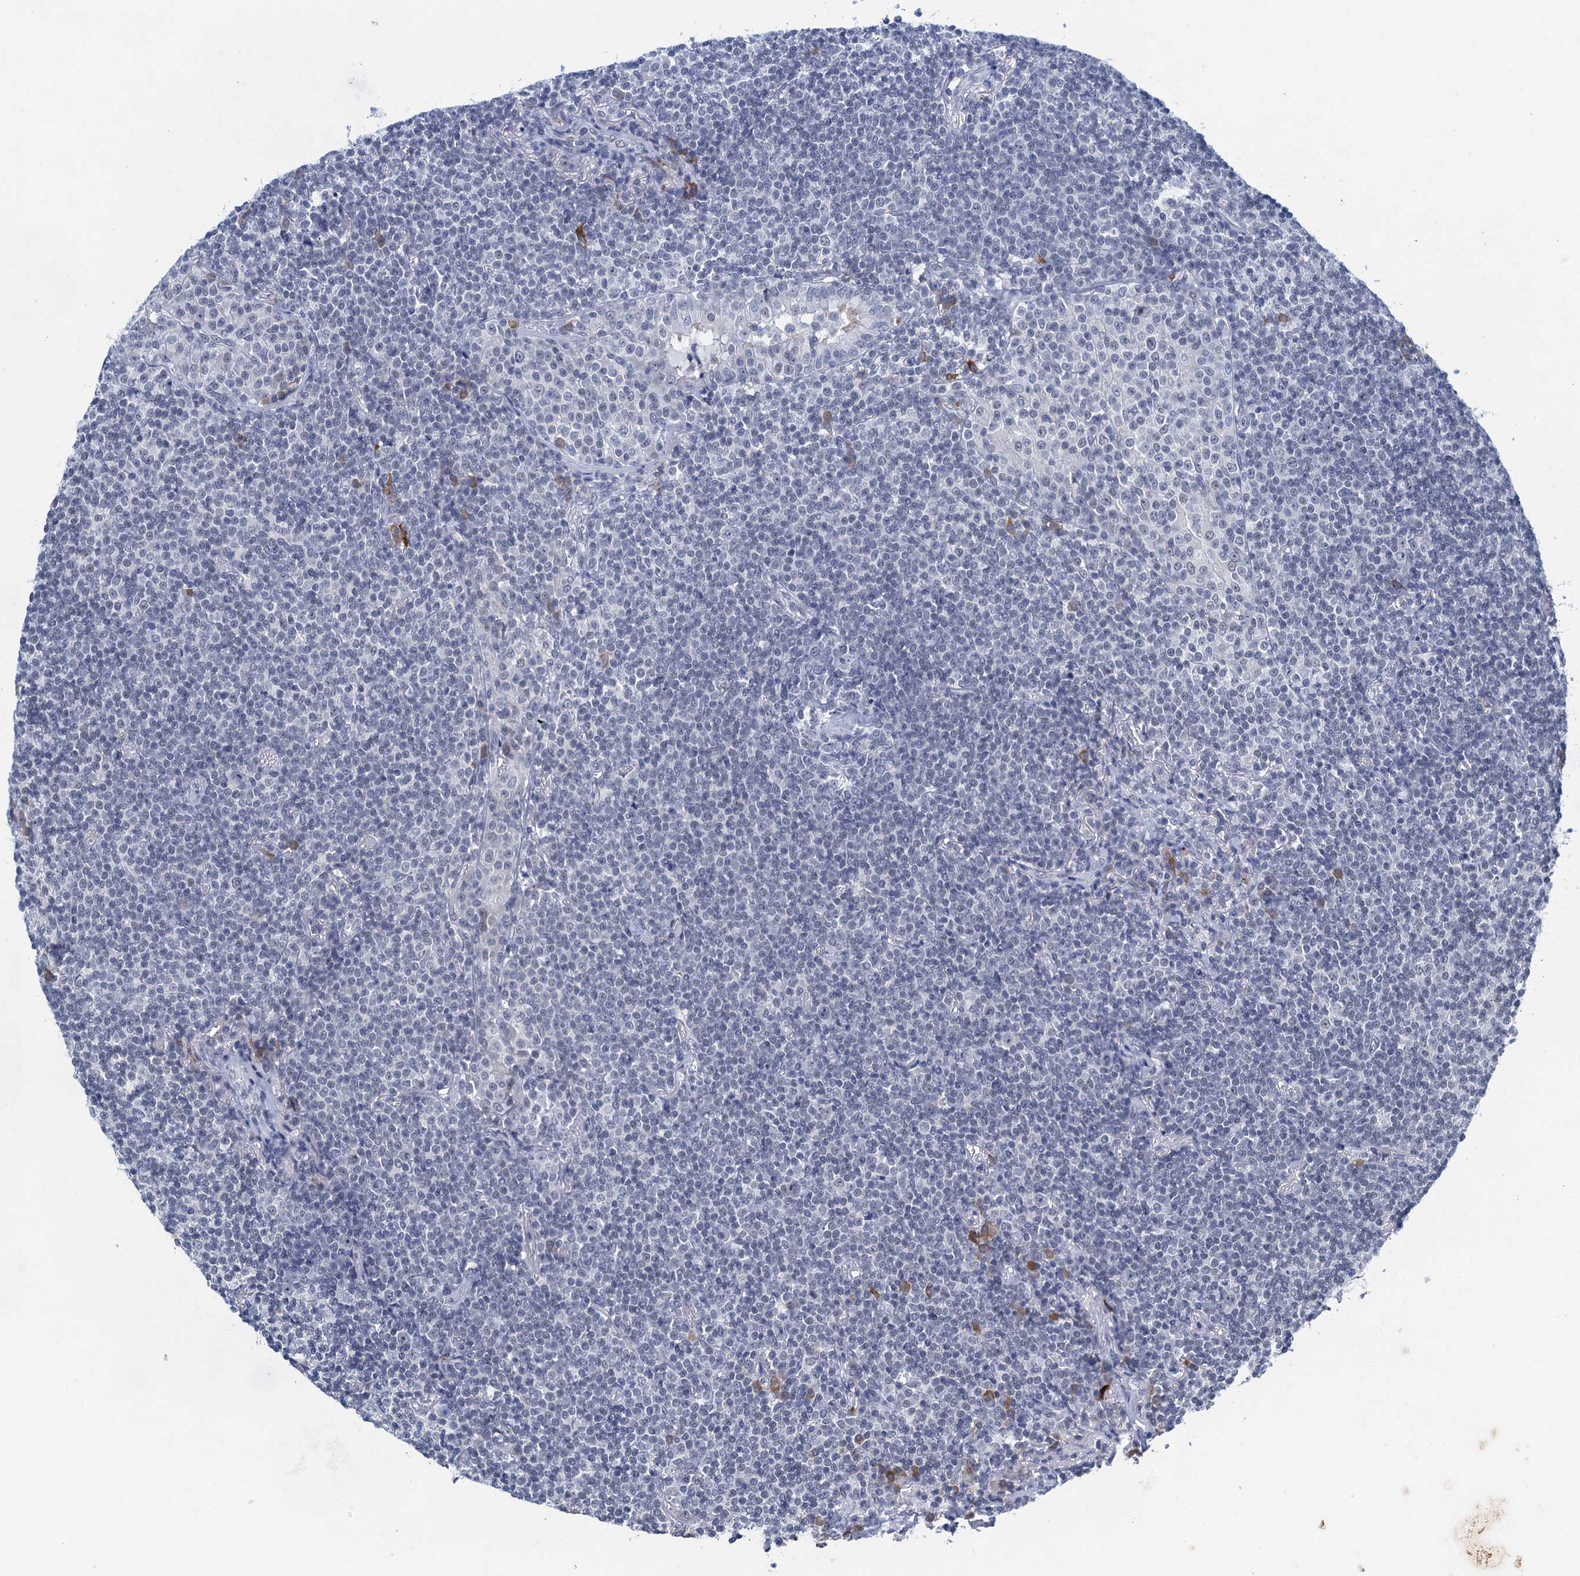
{"staining": {"intensity": "negative", "quantity": "none", "location": "none"}, "tissue": "lymphoma", "cell_type": "Tumor cells", "image_type": "cancer", "snomed": [{"axis": "morphology", "description": "Malignant lymphoma, non-Hodgkin's type, Low grade"}, {"axis": "topography", "description": "Lung"}], "caption": "This is an immunohistochemistry micrograph of lymphoma. There is no expression in tumor cells.", "gene": "HAPSTR1", "patient": {"sex": "female", "age": 71}}